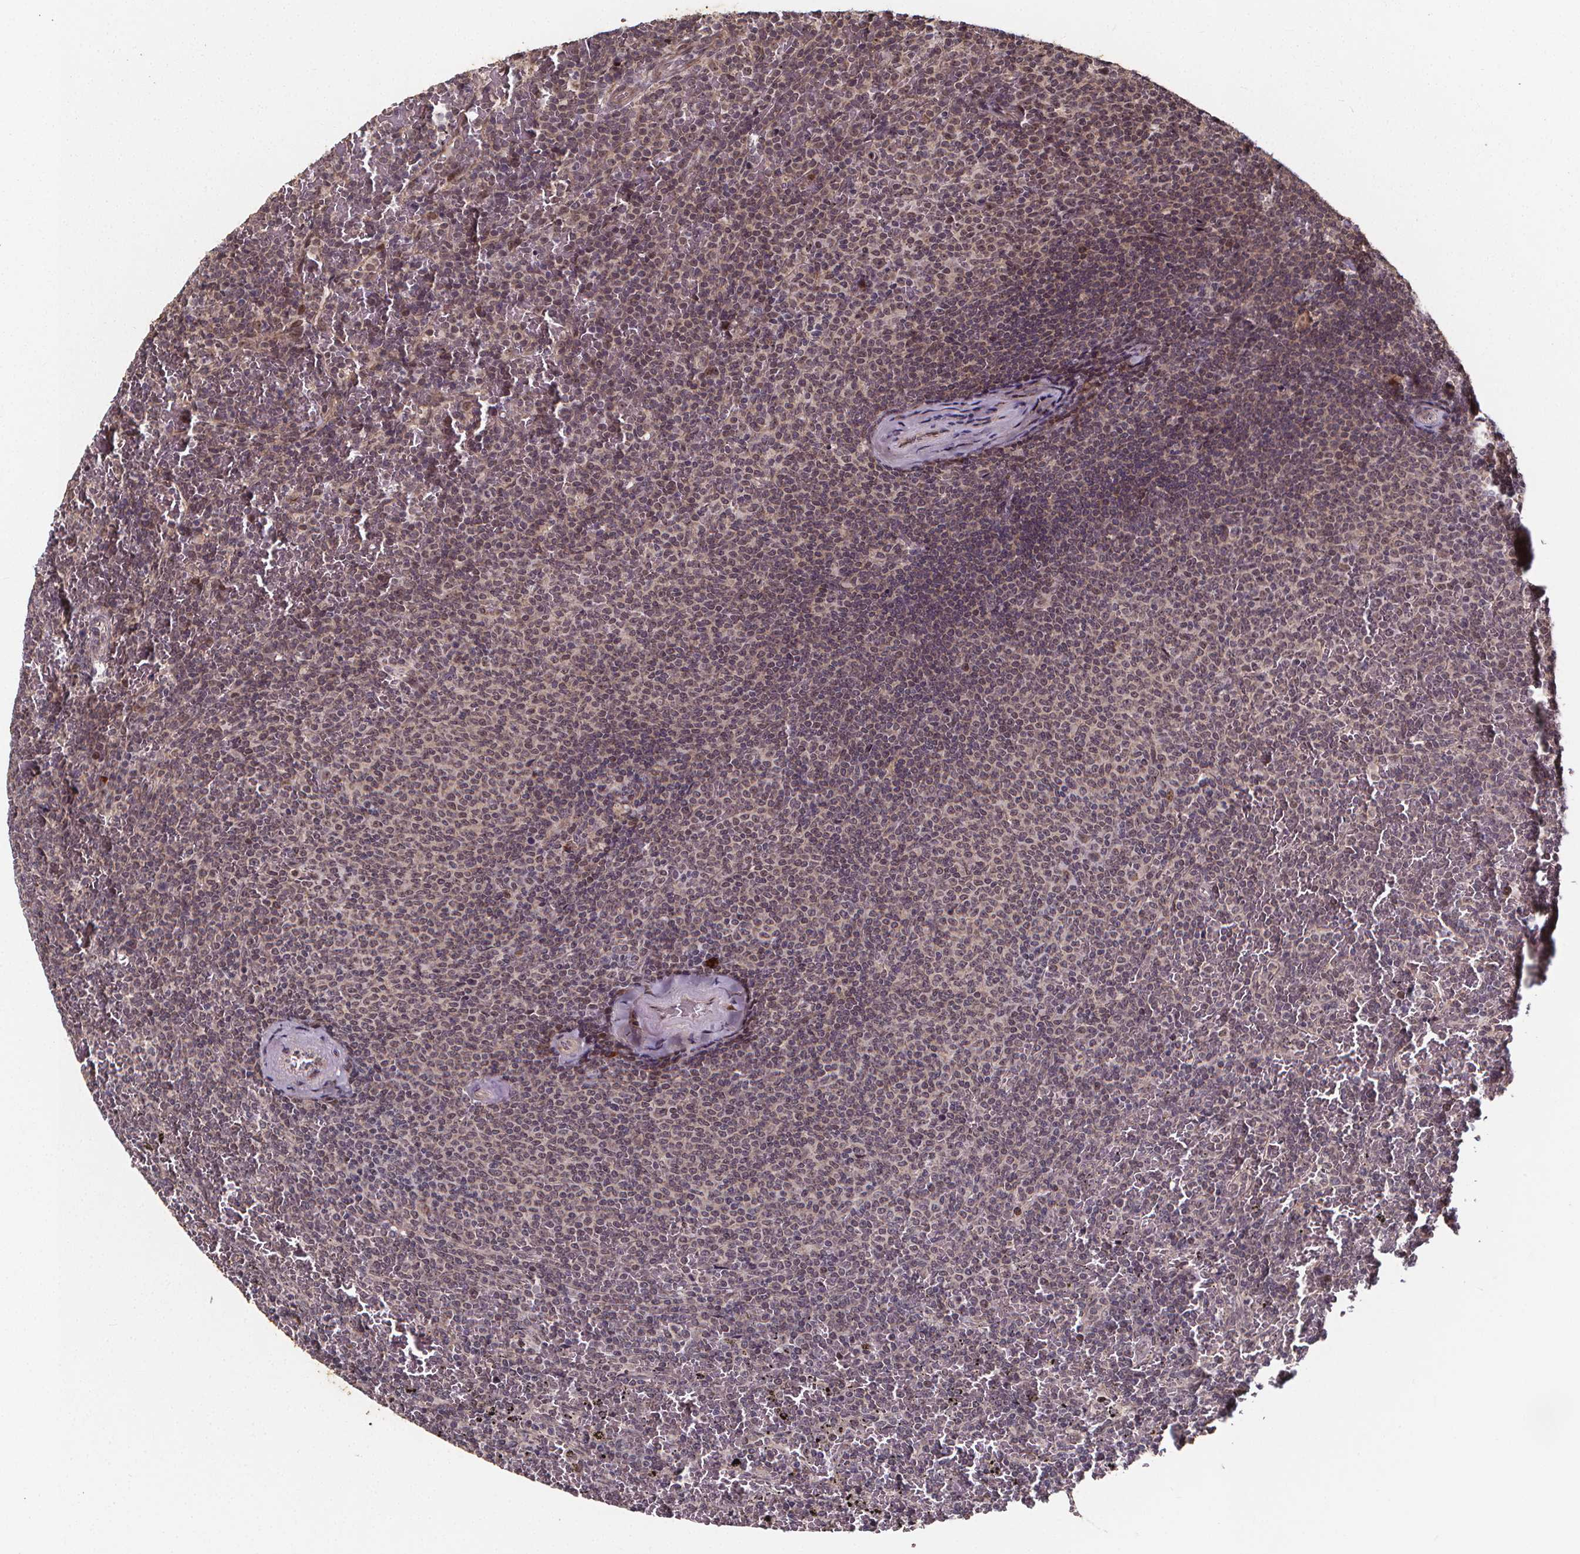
{"staining": {"intensity": "negative", "quantity": "none", "location": "none"}, "tissue": "lymphoma", "cell_type": "Tumor cells", "image_type": "cancer", "snomed": [{"axis": "morphology", "description": "Malignant lymphoma, non-Hodgkin's type, Low grade"}, {"axis": "topography", "description": "Spleen"}], "caption": "Human malignant lymphoma, non-Hodgkin's type (low-grade) stained for a protein using IHC demonstrates no positivity in tumor cells.", "gene": "DDIT3", "patient": {"sex": "female", "age": 77}}